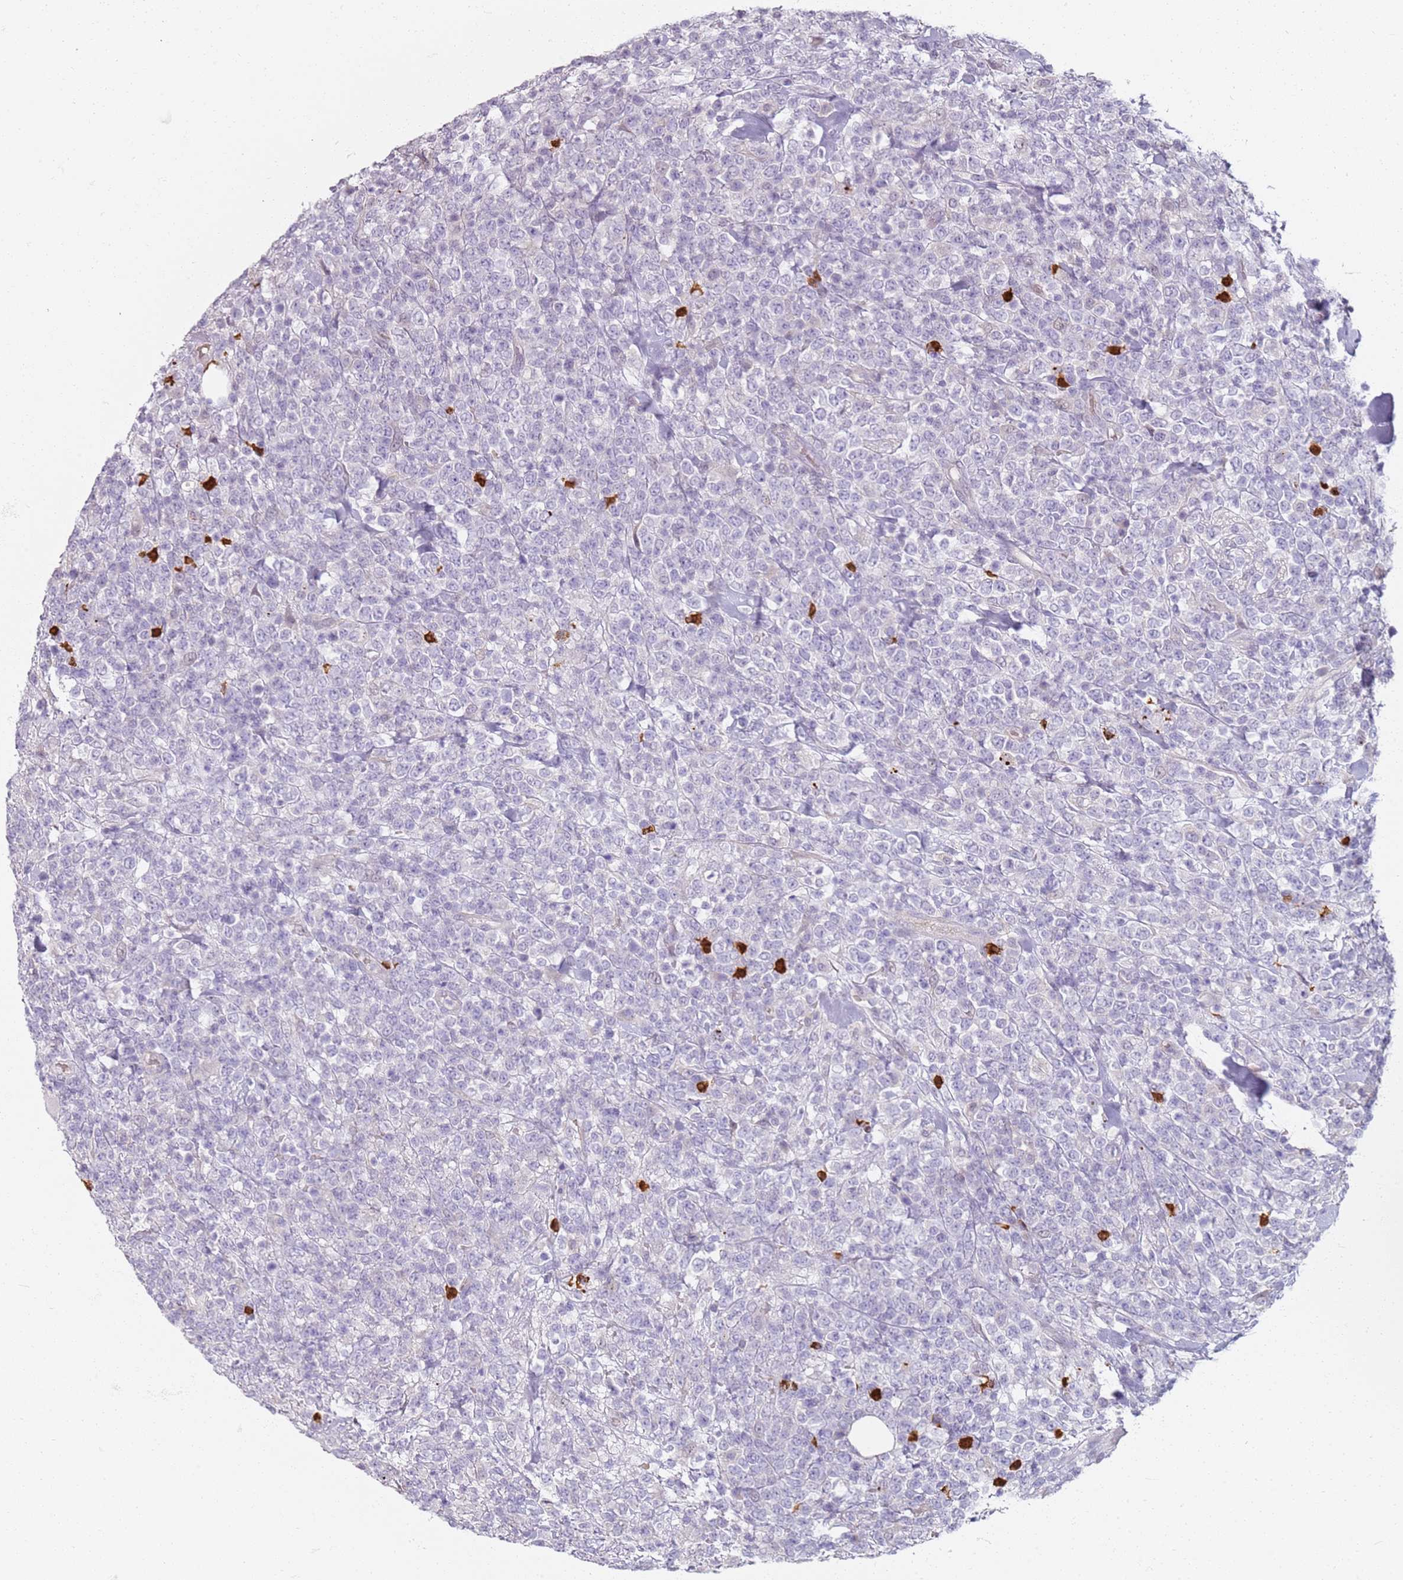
{"staining": {"intensity": "negative", "quantity": "none", "location": "none"}, "tissue": "lymphoma", "cell_type": "Tumor cells", "image_type": "cancer", "snomed": [{"axis": "morphology", "description": "Malignant lymphoma, non-Hodgkin's type, High grade"}, {"axis": "topography", "description": "Colon"}], "caption": "Malignant lymphoma, non-Hodgkin's type (high-grade) was stained to show a protein in brown. There is no significant expression in tumor cells. The staining was performed using DAB (3,3'-diaminobenzidine) to visualize the protein expression in brown, while the nuclei were stained in blue with hematoxylin (Magnification: 20x).", "gene": "CD40LG", "patient": {"sex": "female", "age": 53}}